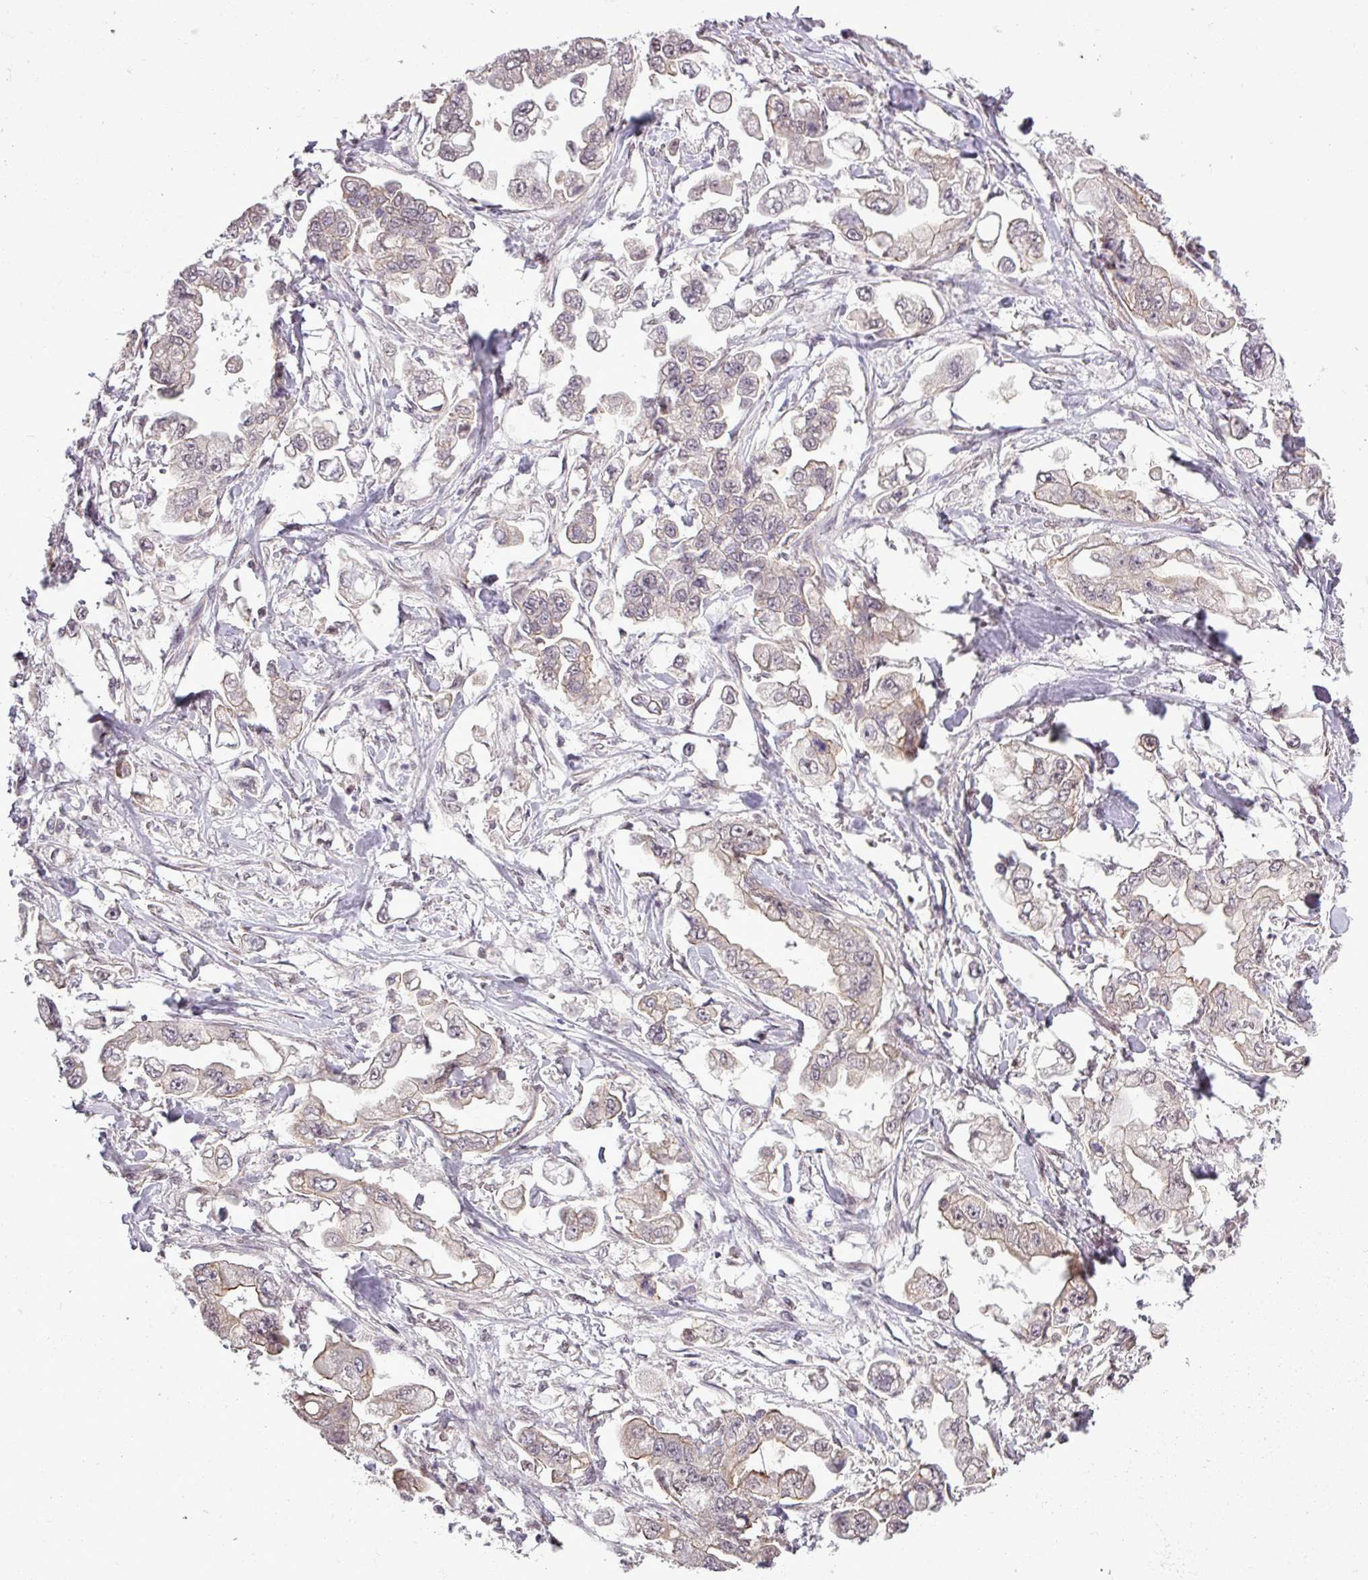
{"staining": {"intensity": "negative", "quantity": "none", "location": "none"}, "tissue": "stomach cancer", "cell_type": "Tumor cells", "image_type": "cancer", "snomed": [{"axis": "morphology", "description": "Adenocarcinoma, NOS"}, {"axis": "topography", "description": "Stomach"}], "caption": "Tumor cells show no significant positivity in stomach cancer (adenocarcinoma).", "gene": "GPT2", "patient": {"sex": "male", "age": 62}}